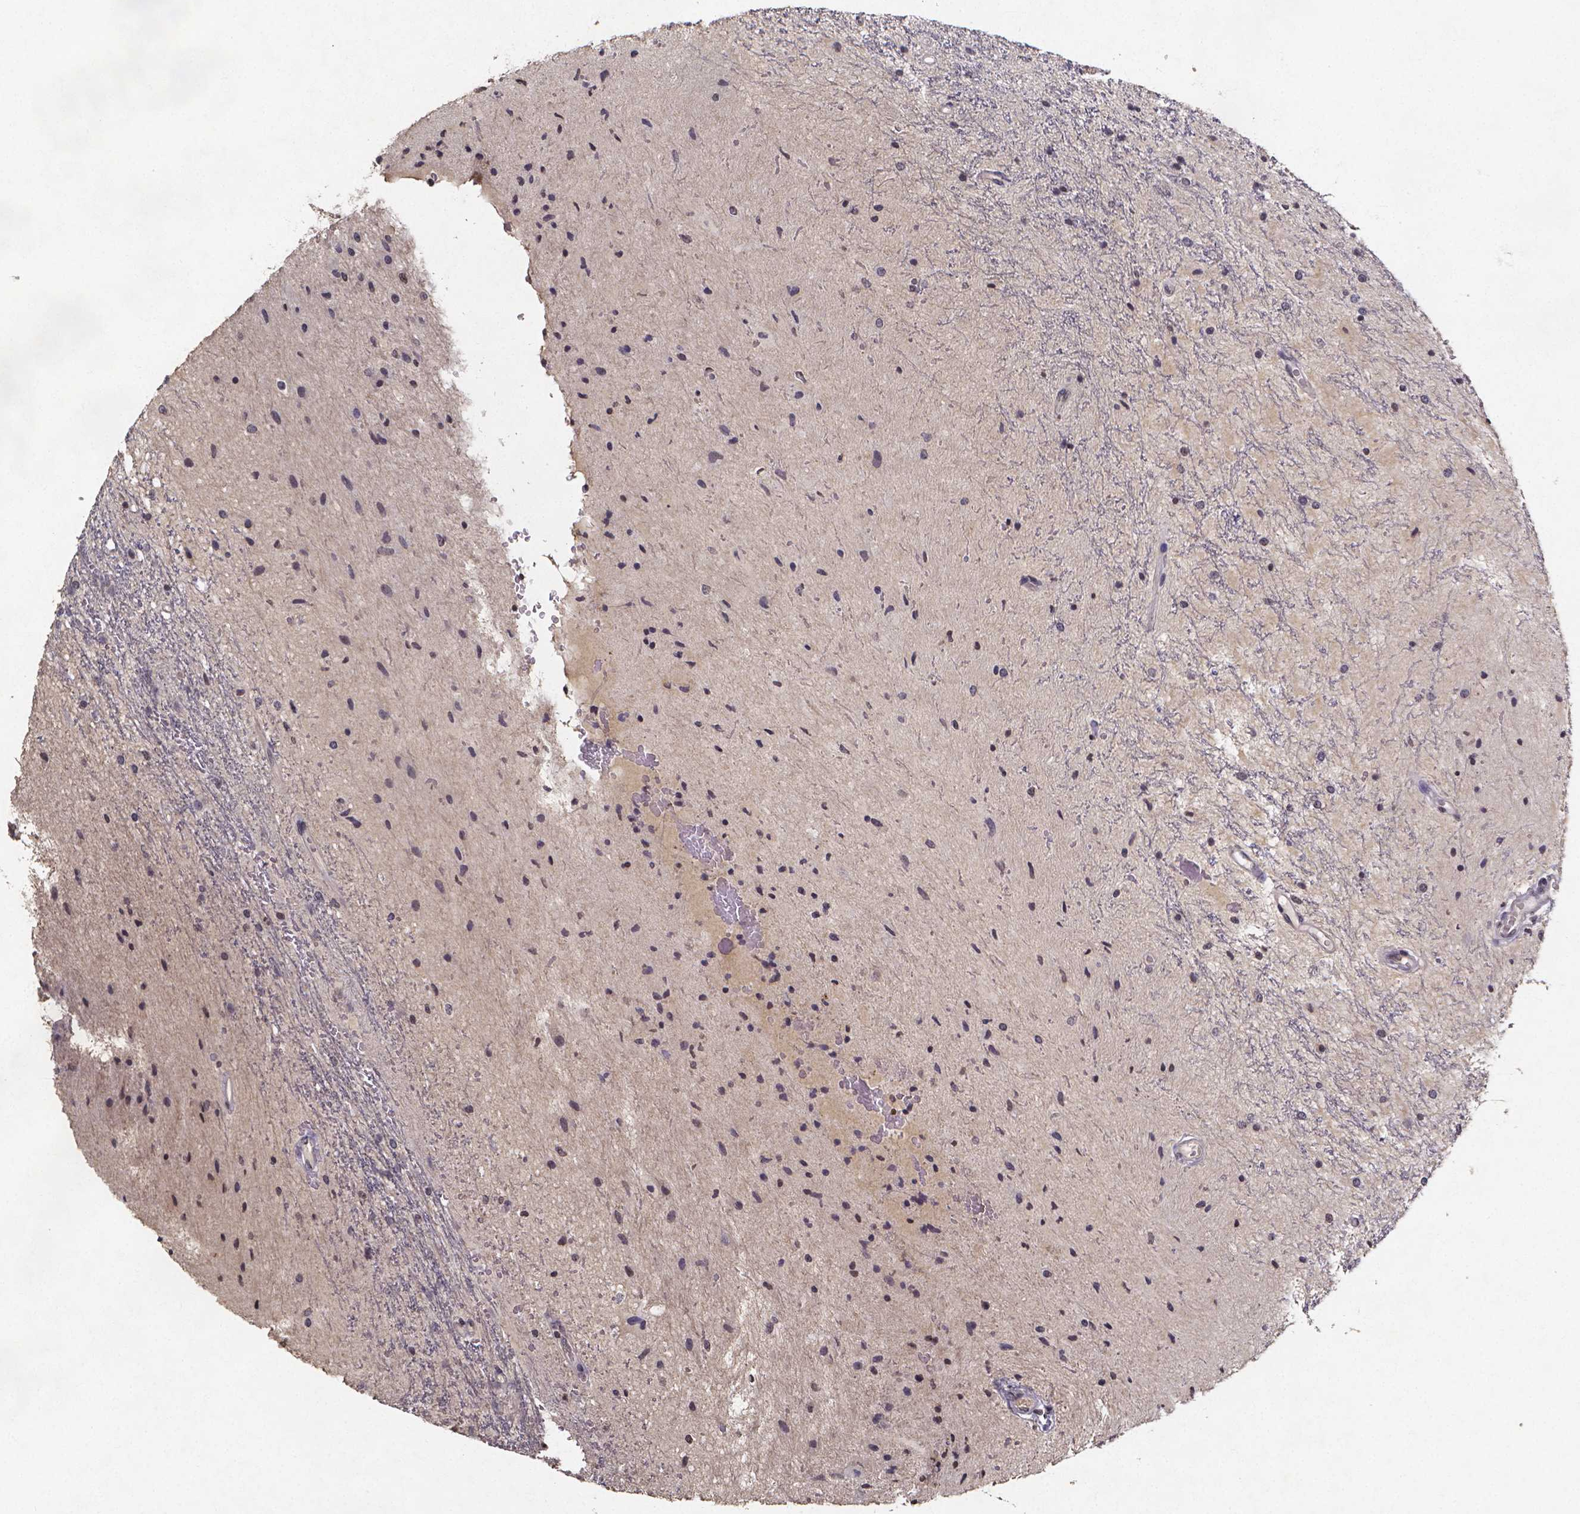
{"staining": {"intensity": "weak", "quantity": "25%-75%", "location": "nuclear"}, "tissue": "glioma", "cell_type": "Tumor cells", "image_type": "cancer", "snomed": [{"axis": "morphology", "description": "Glioma, malignant, Low grade"}, {"axis": "topography", "description": "Cerebellum"}], "caption": "Immunohistochemistry (IHC) of malignant low-grade glioma displays low levels of weak nuclear positivity in approximately 25%-75% of tumor cells.", "gene": "TP73", "patient": {"sex": "female", "age": 14}}